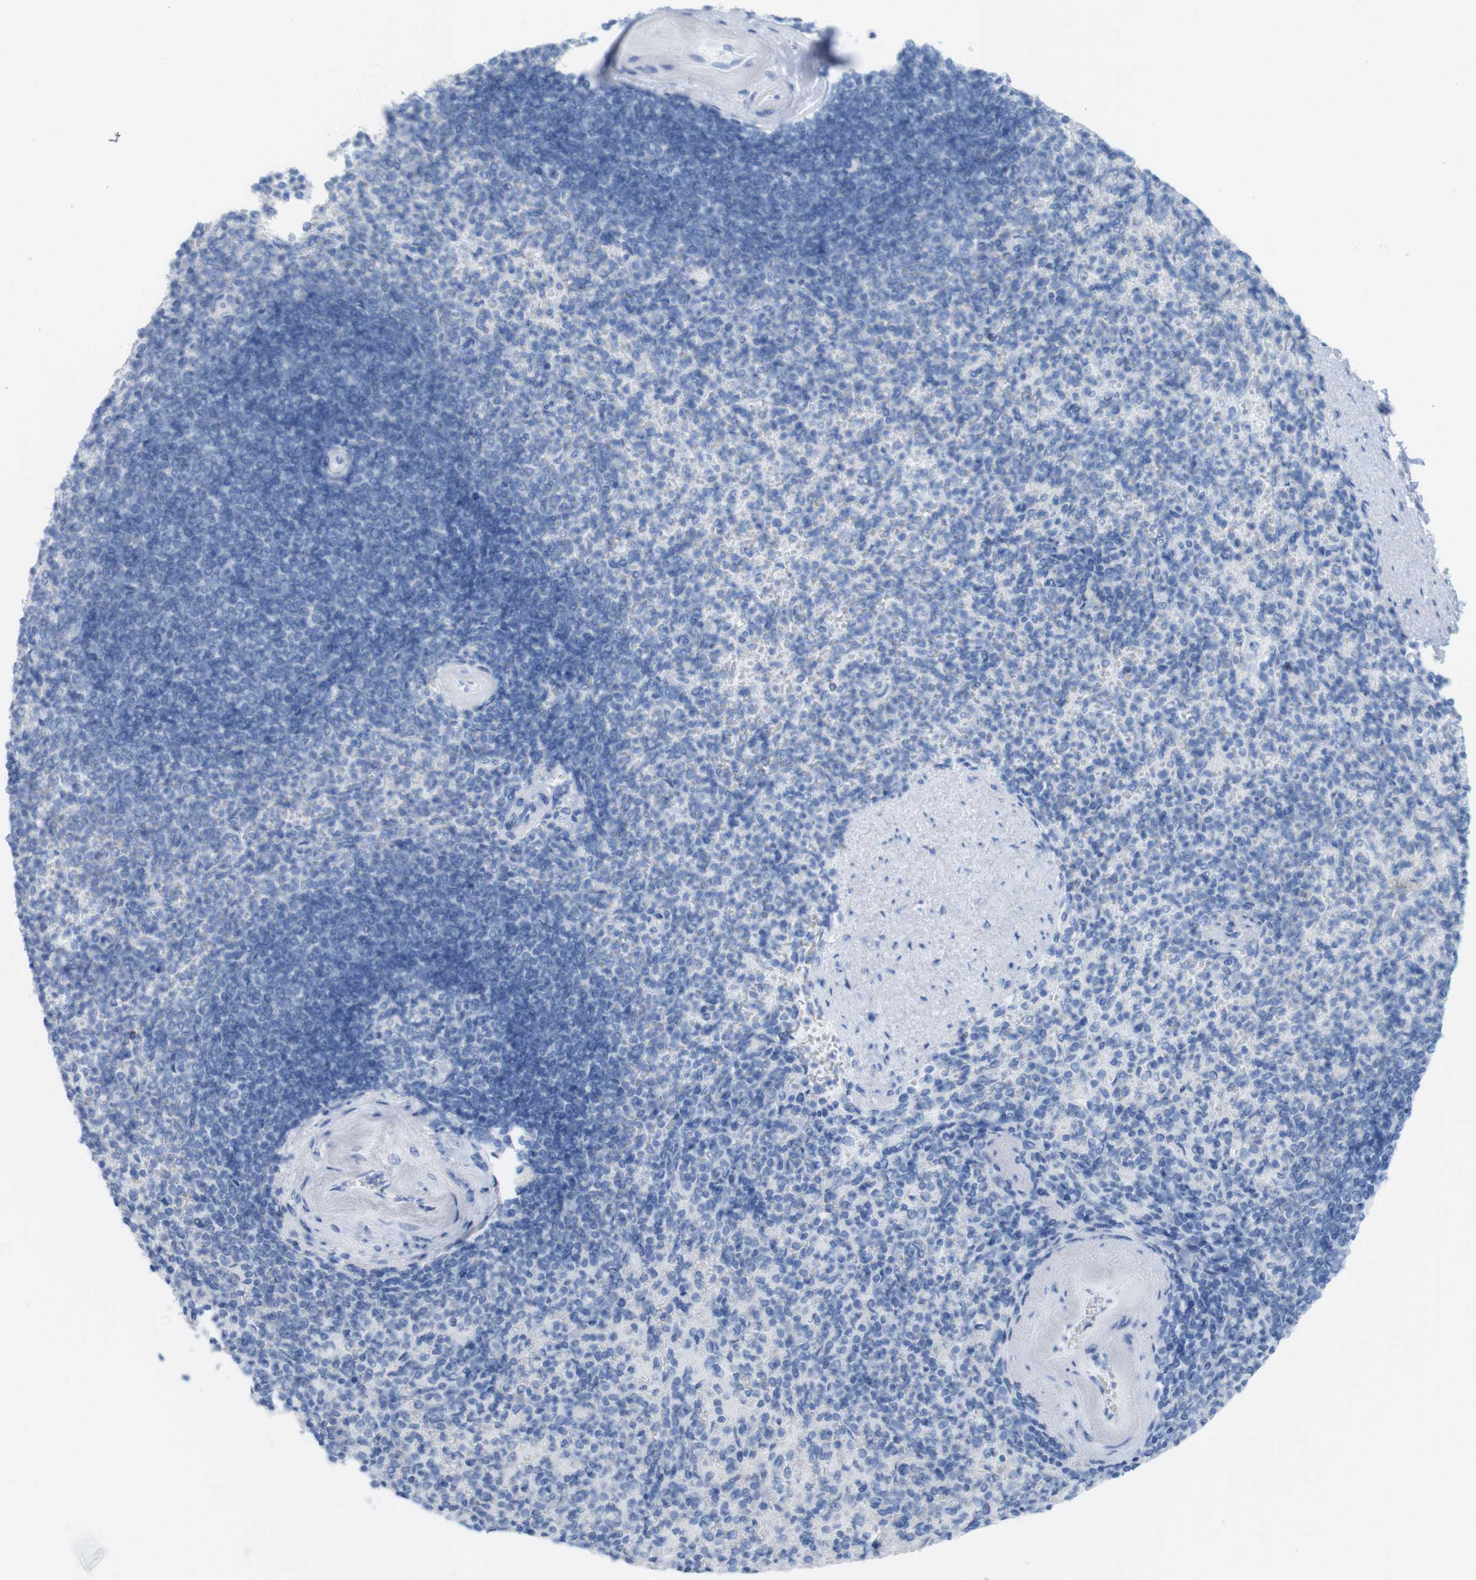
{"staining": {"intensity": "negative", "quantity": "none", "location": "none"}, "tissue": "spleen", "cell_type": "Cells in red pulp", "image_type": "normal", "snomed": [{"axis": "morphology", "description": "Normal tissue, NOS"}, {"axis": "topography", "description": "Spleen"}], "caption": "Cells in red pulp show no significant staining in unremarkable spleen. (Brightfield microscopy of DAB (3,3'-diaminobenzidine) immunohistochemistry at high magnification).", "gene": "MYH7", "patient": {"sex": "female", "age": 74}}